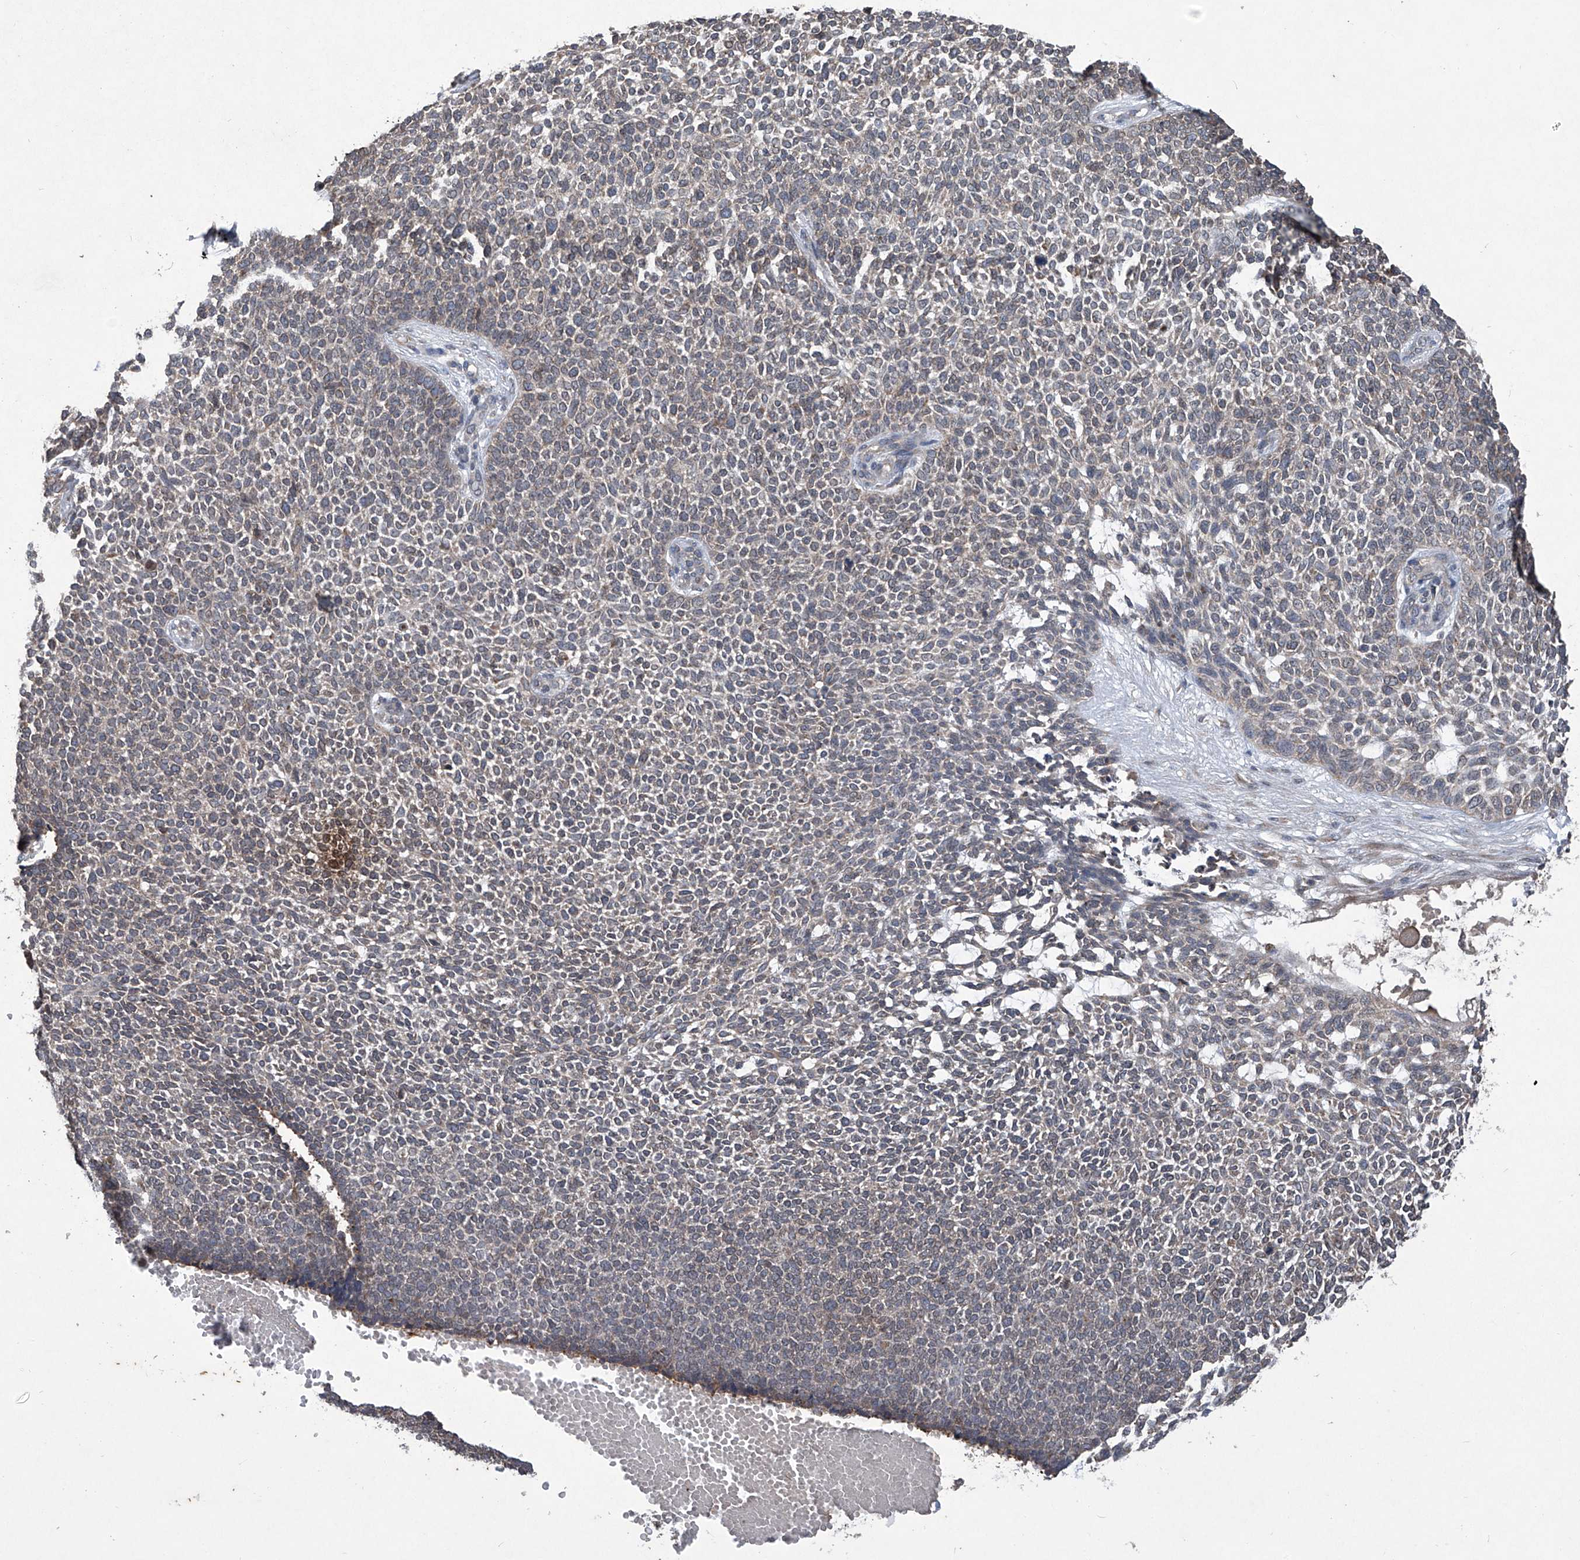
{"staining": {"intensity": "weak", "quantity": "<25%", "location": "cytoplasmic/membranous"}, "tissue": "skin cancer", "cell_type": "Tumor cells", "image_type": "cancer", "snomed": [{"axis": "morphology", "description": "Basal cell carcinoma"}, {"axis": "topography", "description": "Skin"}], "caption": "An immunohistochemistry photomicrograph of skin cancer is shown. There is no staining in tumor cells of skin cancer.", "gene": "SUMF2", "patient": {"sex": "female", "age": 84}}